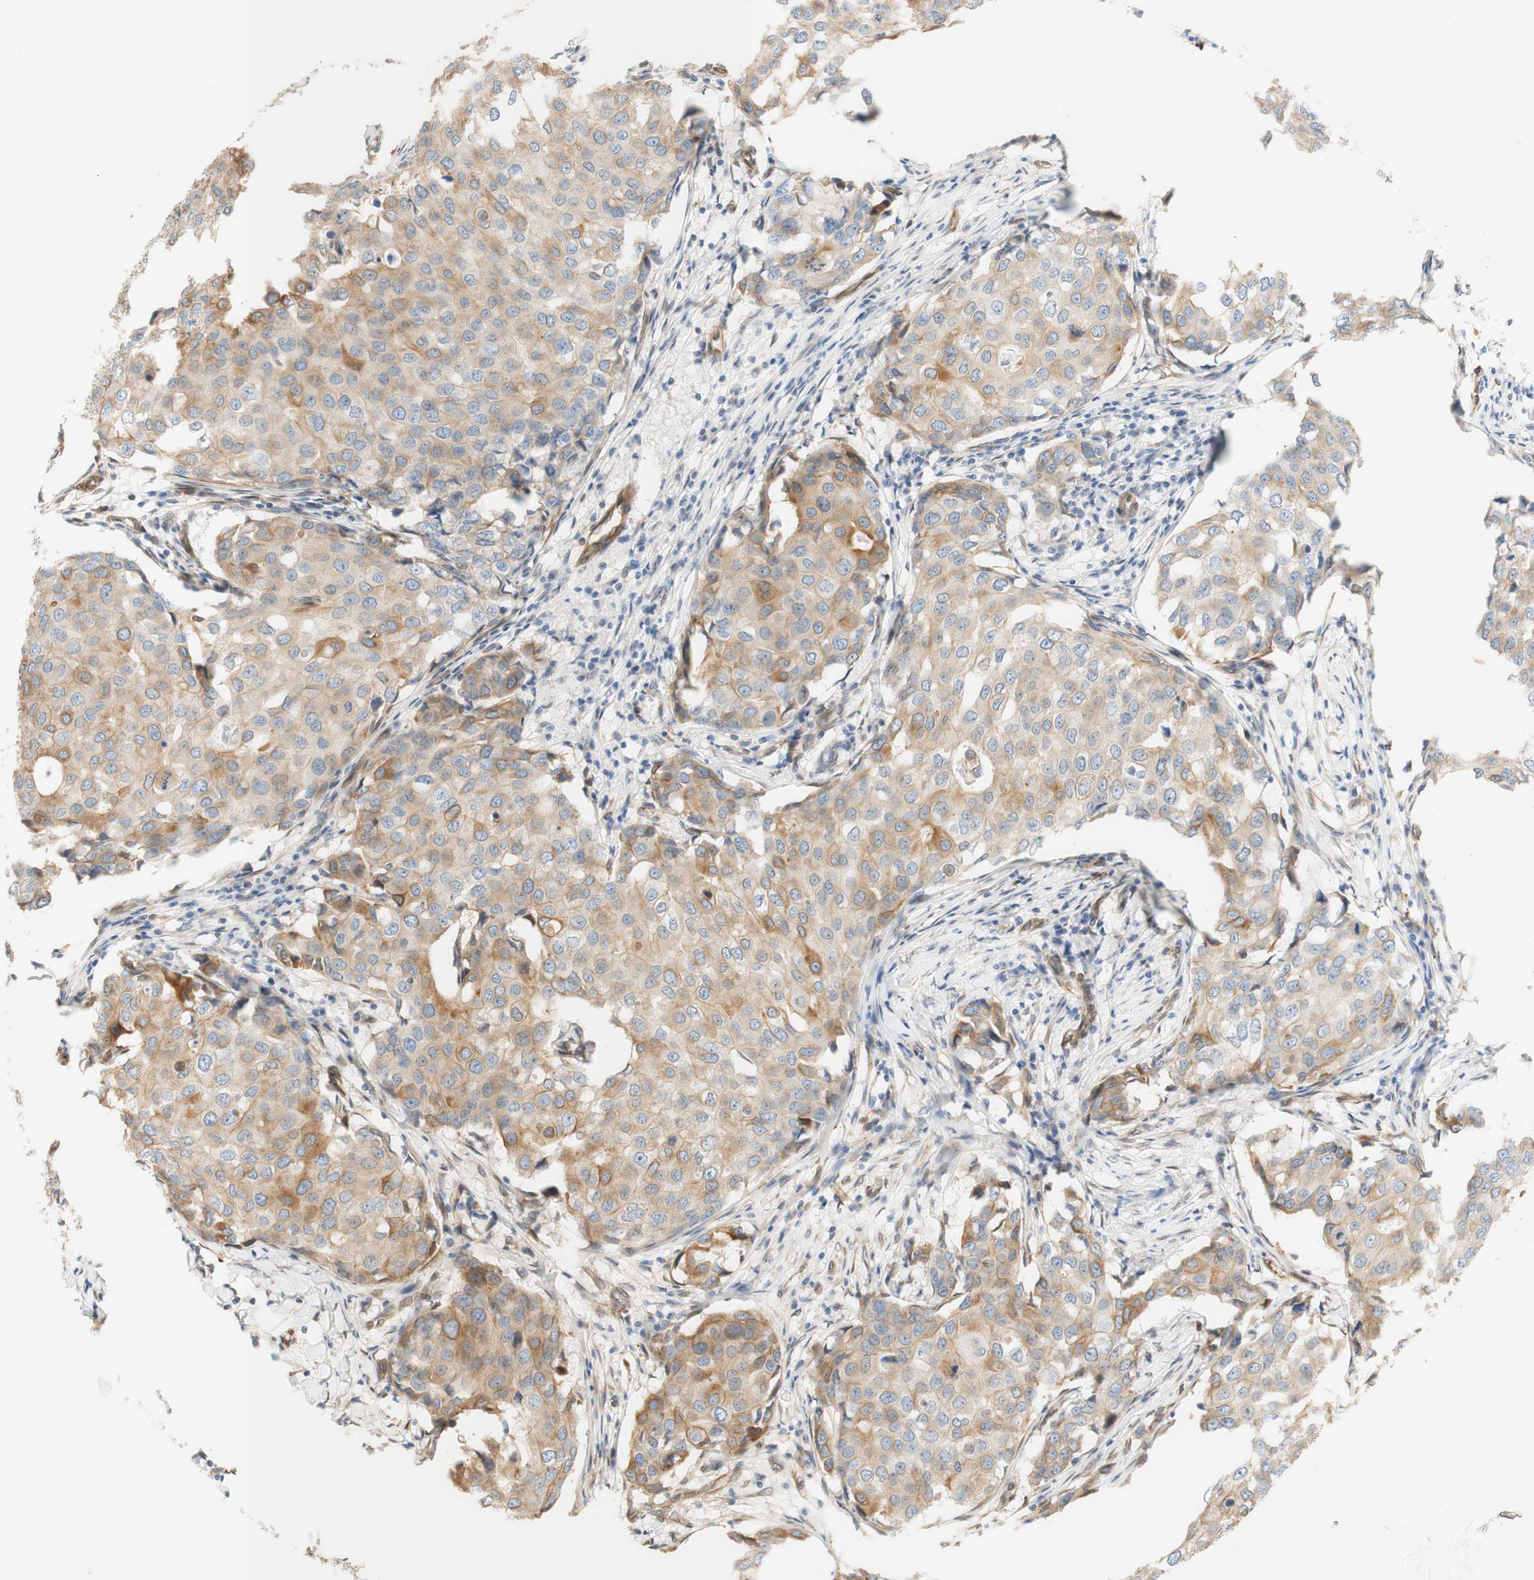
{"staining": {"intensity": "moderate", "quantity": "25%-75%", "location": "cytoplasmic/membranous"}, "tissue": "breast cancer", "cell_type": "Tumor cells", "image_type": "cancer", "snomed": [{"axis": "morphology", "description": "Duct carcinoma"}, {"axis": "topography", "description": "Breast"}], "caption": "Protein analysis of intraductal carcinoma (breast) tissue shows moderate cytoplasmic/membranous expression in approximately 25%-75% of tumor cells.", "gene": "ENDOD1", "patient": {"sex": "female", "age": 27}}